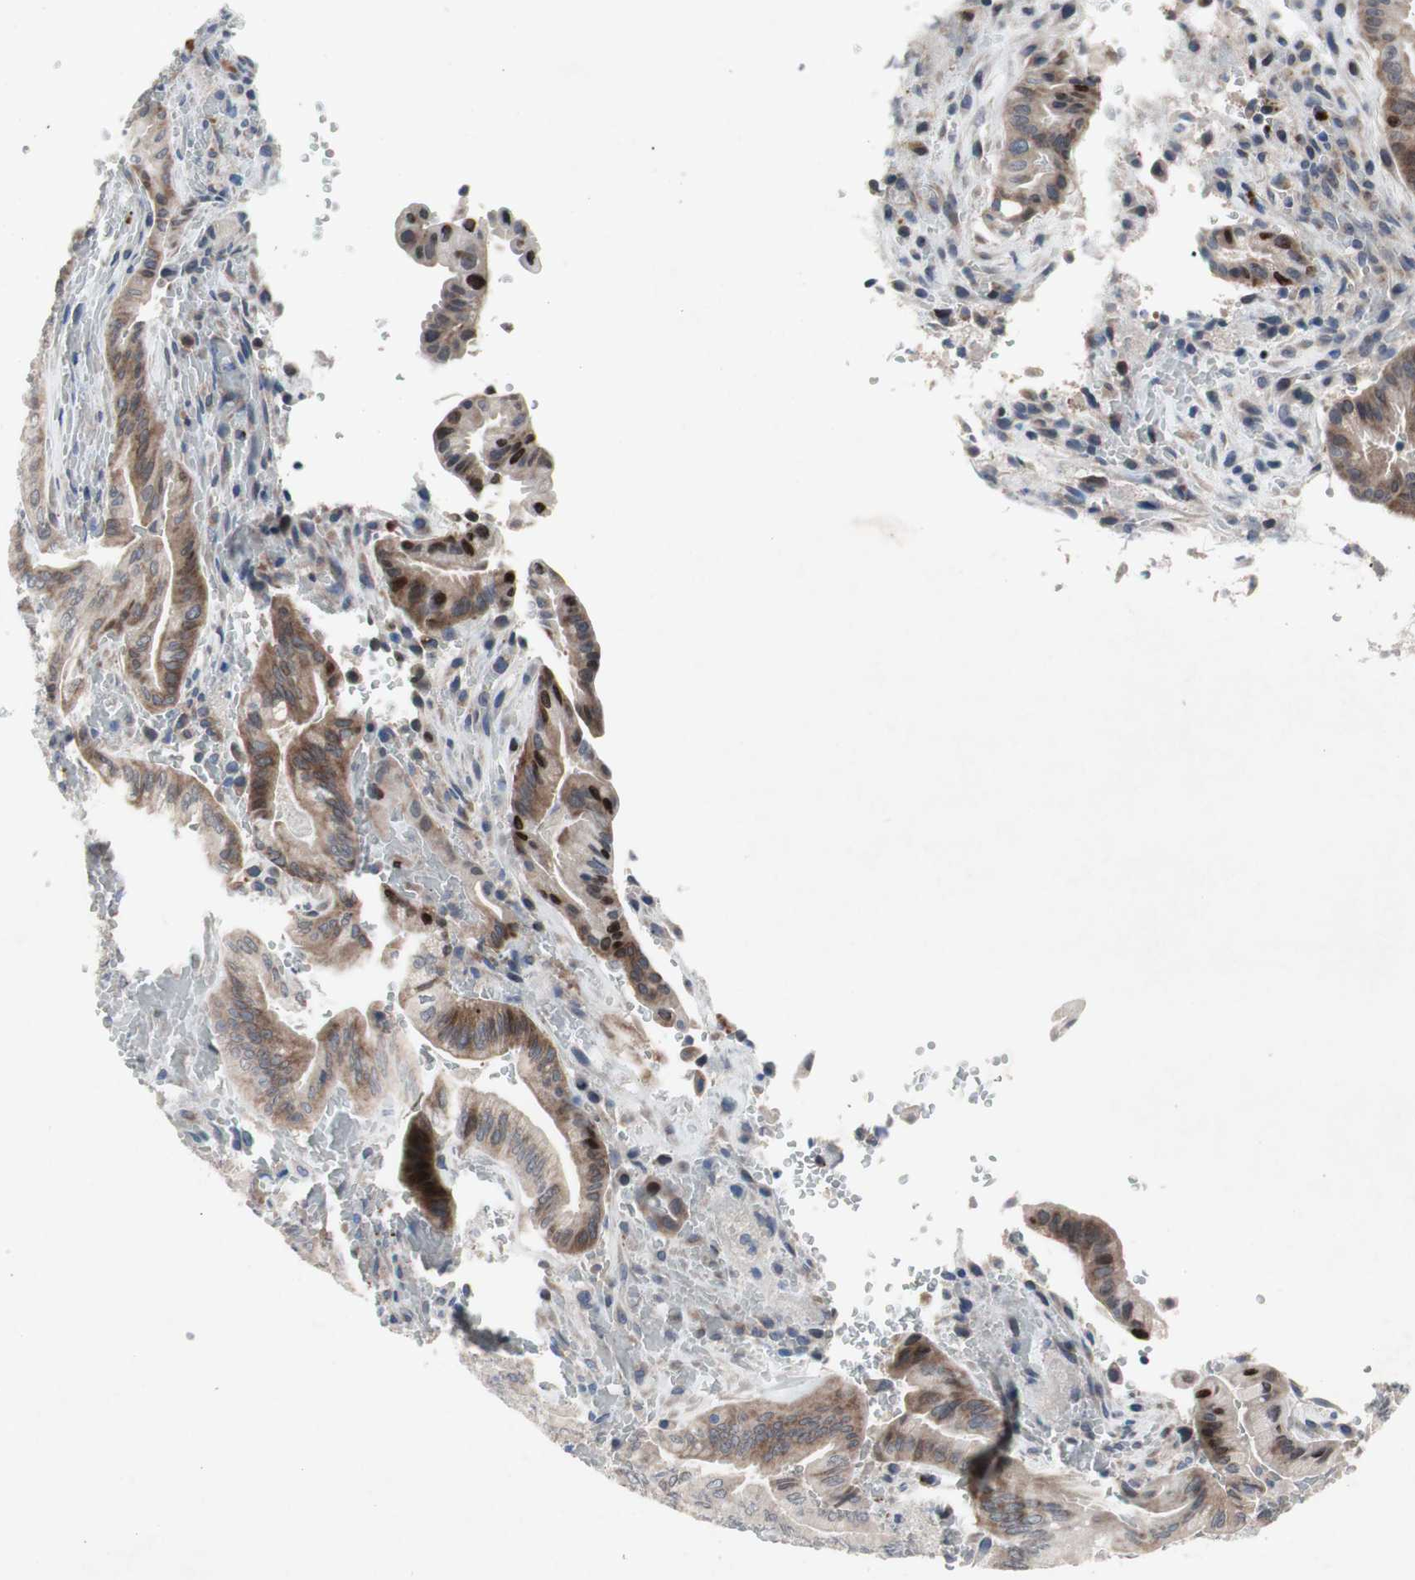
{"staining": {"intensity": "moderate", "quantity": "25%-75%", "location": "cytoplasmic/membranous,nuclear"}, "tissue": "liver cancer", "cell_type": "Tumor cells", "image_type": "cancer", "snomed": [{"axis": "morphology", "description": "Cholangiocarcinoma"}, {"axis": "topography", "description": "Liver"}], "caption": "Immunohistochemistry of liver cancer (cholangiocarcinoma) reveals medium levels of moderate cytoplasmic/membranous and nuclear staining in about 25%-75% of tumor cells.", "gene": "MUTYH", "patient": {"sex": "female", "age": 68}}